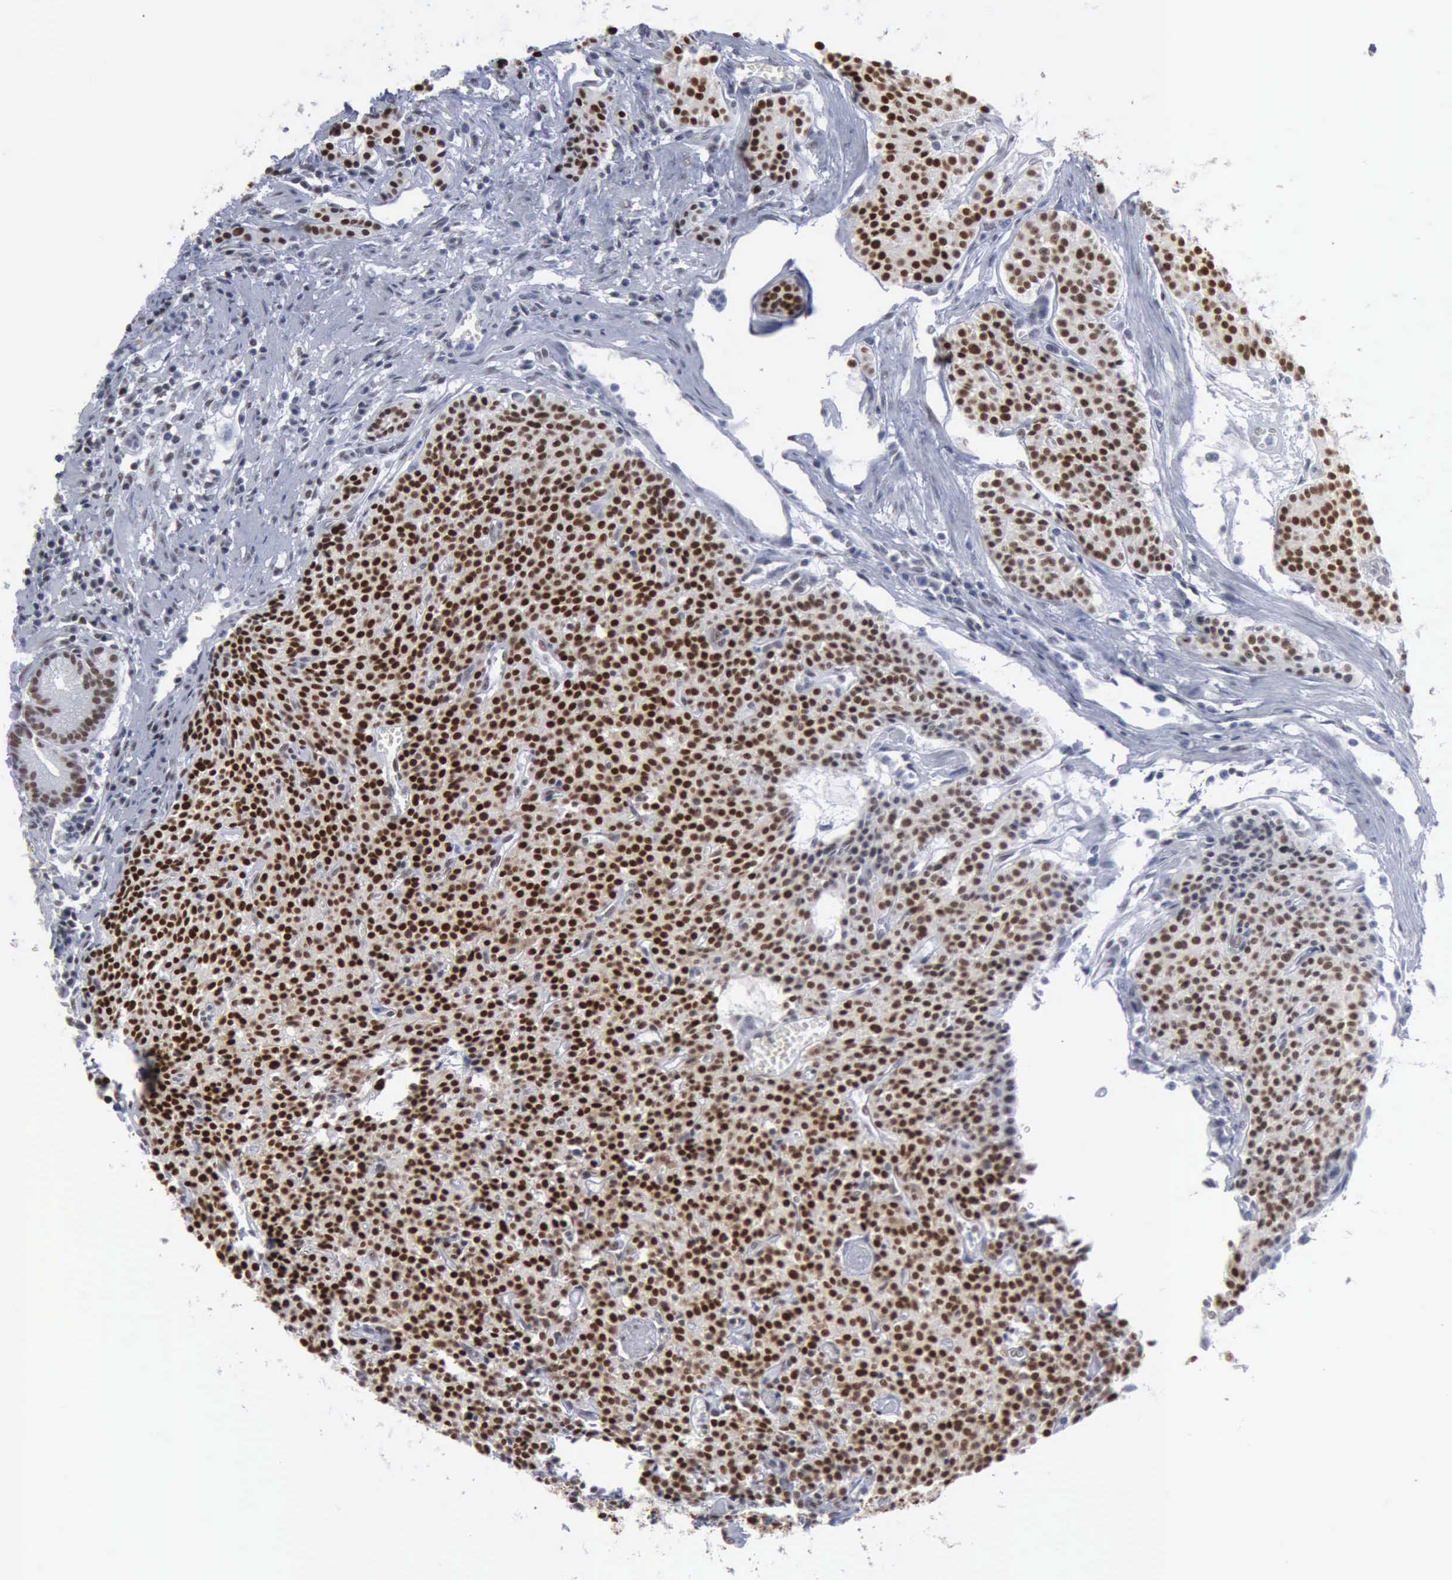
{"staining": {"intensity": "strong", "quantity": ">75%", "location": "nuclear"}, "tissue": "carcinoid", "cell_type": "Tumor cells", "image_type": "cancer", "snomed": [{"axis": "morphology", "description": "Carcinoid, malignant, NOS"}, {"axis": "topography", "description": "Stomach"}], "caption": "Carcinoid was stained to show a protein in brown. There is high levels of strong nuclear expression in approximately >75% of tumor cells. (brown staining indicates protein expression, while blue staining denotes nuclei).", "gene": "XPA", "patient": {"sex": "female", "age": 76}}